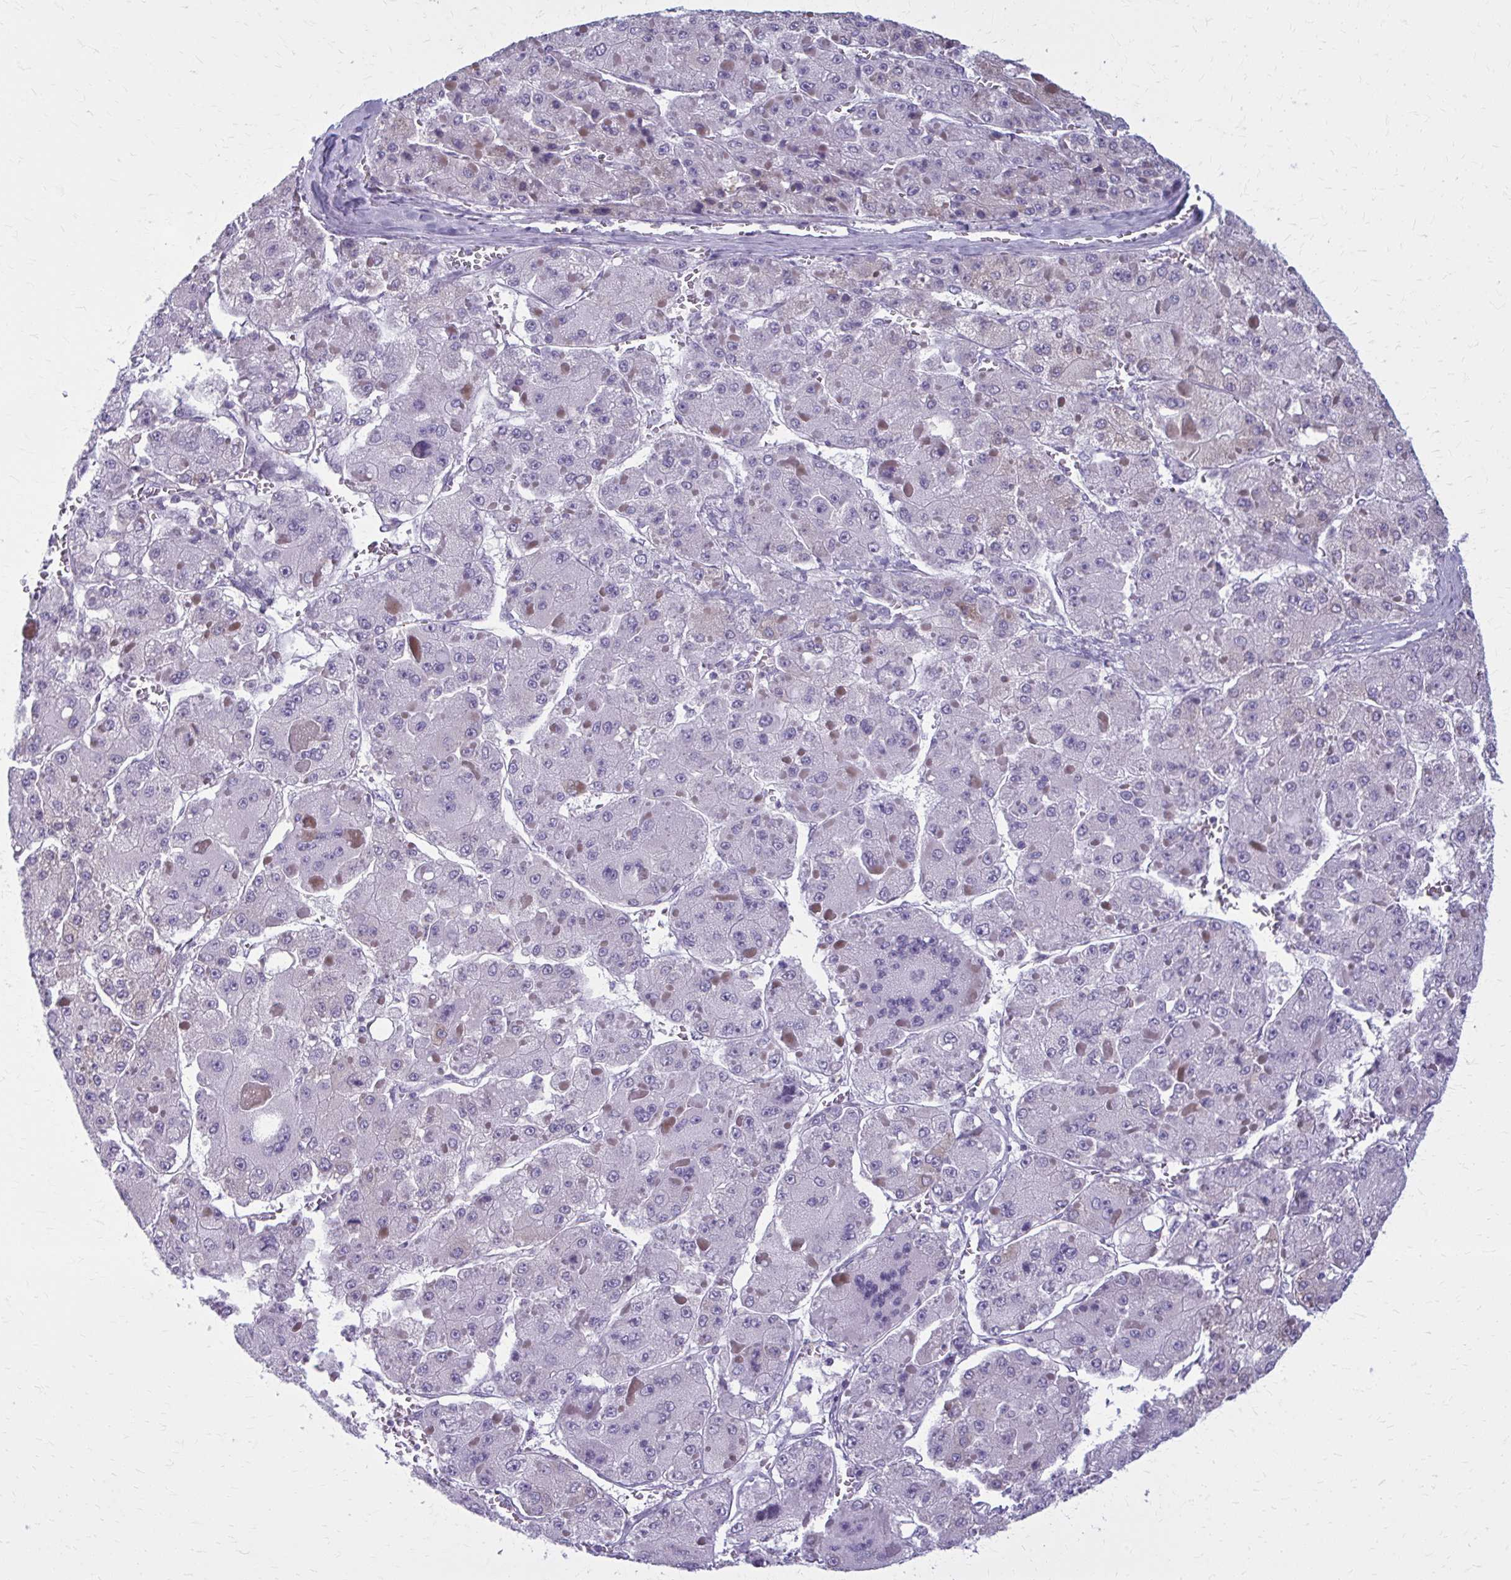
{"staining": {"intensity": "negative", "quantity": "none", "location": "none"}, "tissue": "liver cancer", "cell_type": "Tumor cells", "image_type": "cancer", "snomed": [{"axis": "morphology", "description": "Carcinoma, Hepatocellular, NOS"}, {"axis": "topography", "description": "Liver"}], "caption": "The histopathology image reveals no significant expression in tumor cells of liver cancer (hepatocellular carcinoma). The staining was performed using DAB (3,3'-diaminobenzidine) to visualize the protein expression in brown, while the nuclei were stained in blue with hematoxylin (Magnification: 20x).", "gene": "CARD9", "patient": {"sex": "female", "age": 73}}